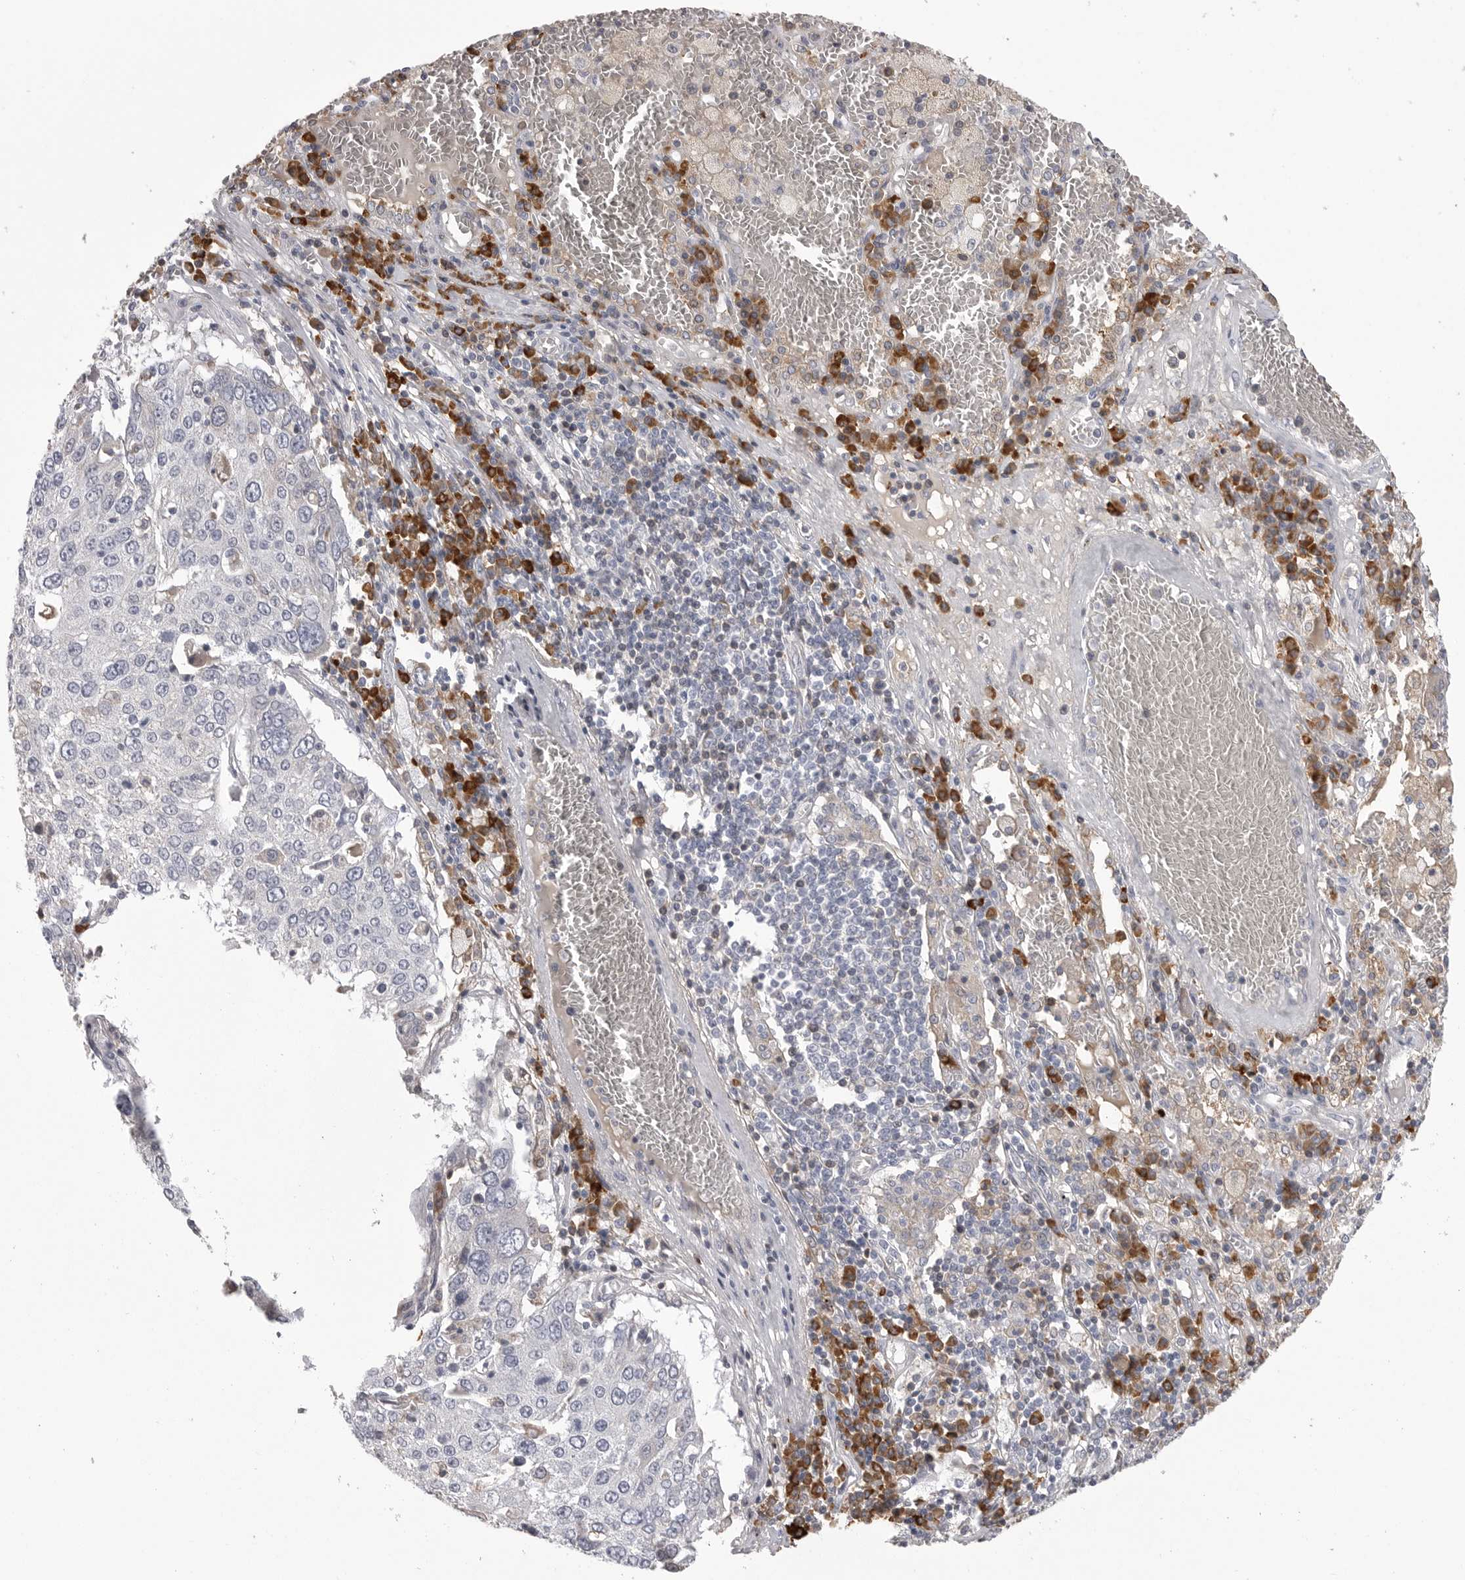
{"staining": {"intensity": "negative", "quantity": "none", "location": "none"}, "tissue": "lung cancer", "cell_type": "Tumor cells", "image_type": "cancer", "snomed": [{"axis": "morphology", "description": "Squamous cell carcinoma, NOS"}, {"axis": "topography", "description": "Lung"}], "caption": "The histopathology image shows no staining of tumor cells in lung squamous cell carcinoma. The staining is performed using DAB (3,3'-diaminobenzidine) brown chromogen with nuclei counter-stained in using hematoxylin.", "gene": "FKBP2", "patient": {"sex": "male", "age": 65}}